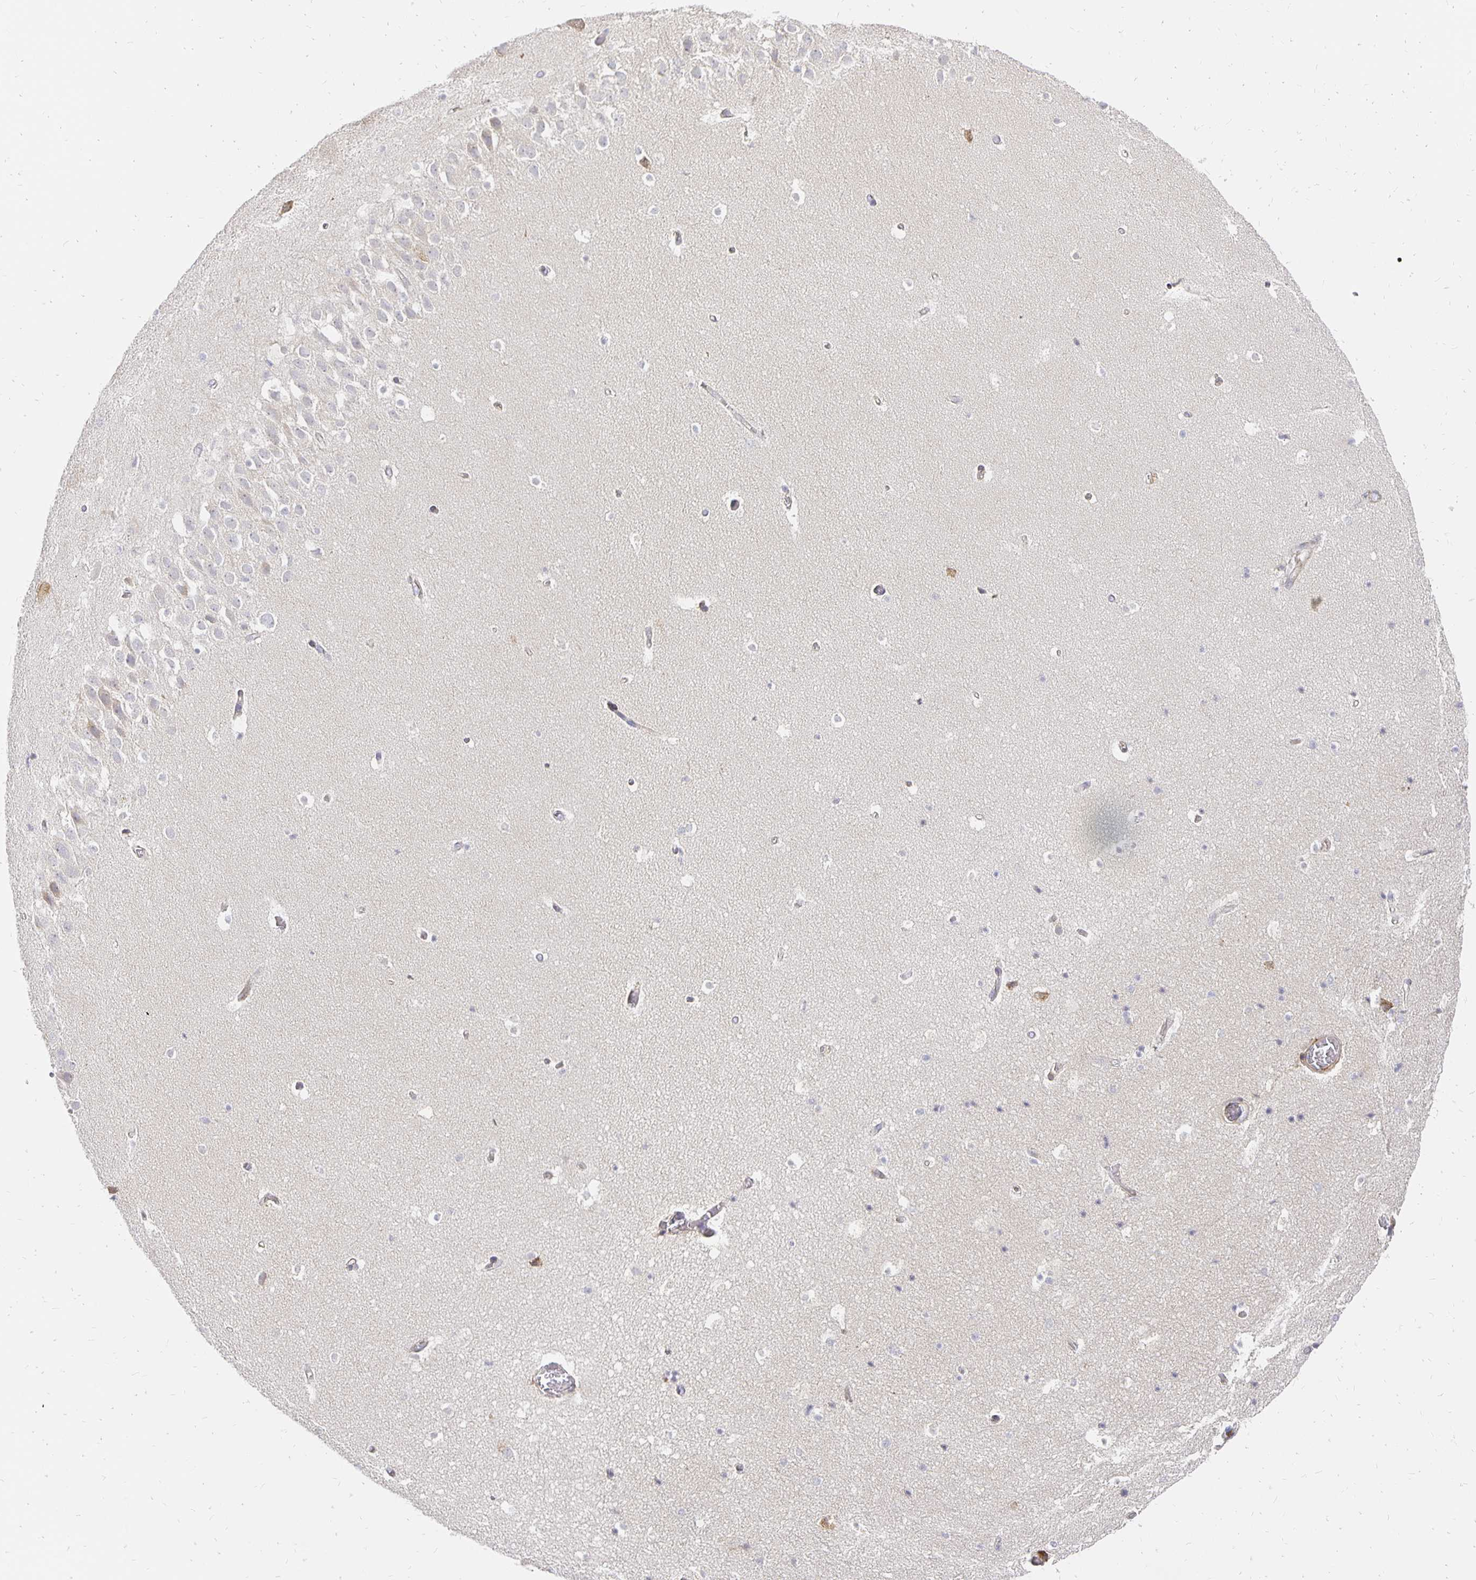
{"staining": {"intensity": "negative", "quantity": "none", "location": "none"}, "tissue": "hippocampus", "cell_type": "Glial cells", "image_type": "normal", "snomed": [{"axis": "morphology", "description": "Normal tissue, NOS"}, {"axis": "topography", "description": "Hippocampus"}], "caption": "The histopathology image exhibits no staining of glial cells in unremarkable hippocampus.", "gene": "PLOD1", "patient": {"sex": "male", "age": 26}}